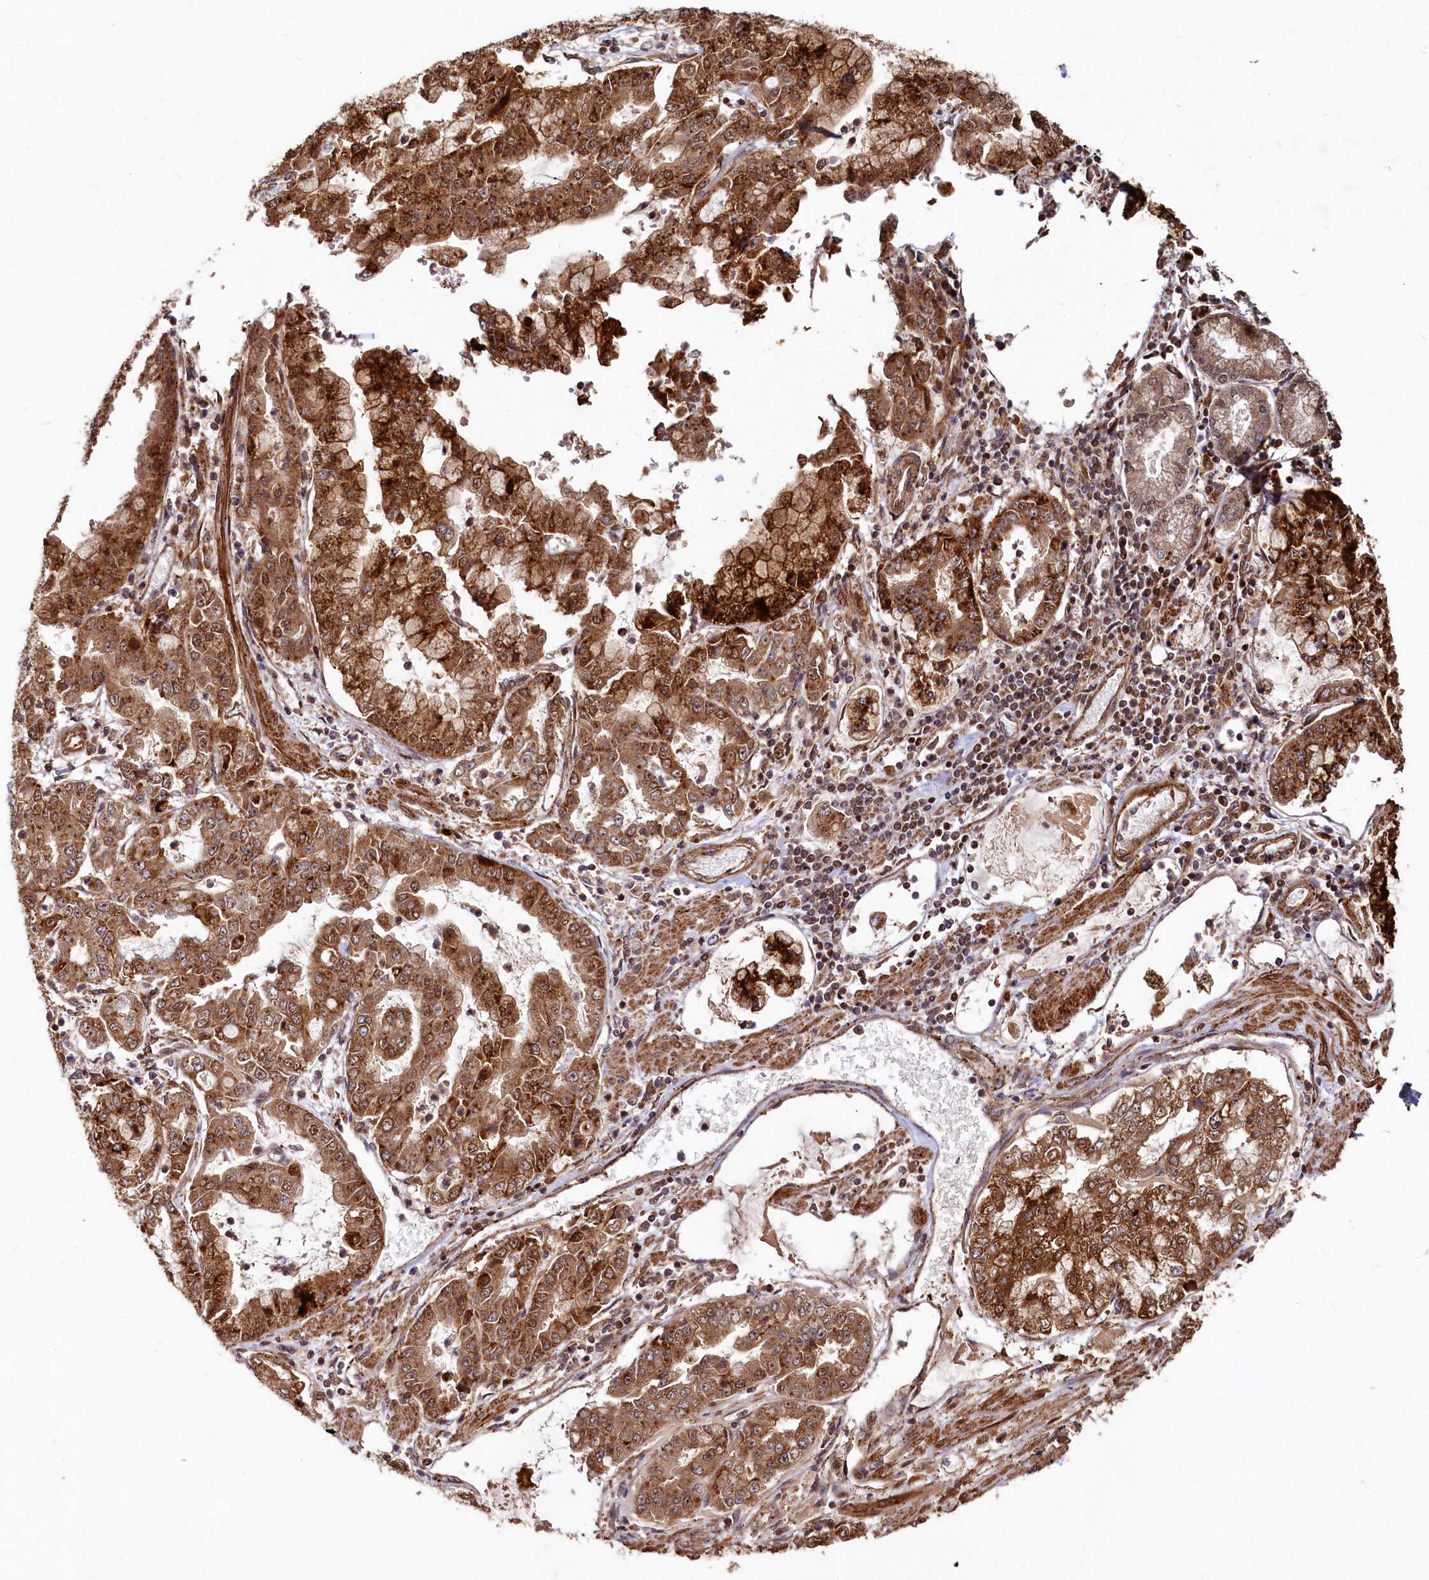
{"staining": {"intensity": "strong", "quantity": ">75%", "location": "cytoplasmic/membranous"}, "tissue": "stomach cancer", "cell_type": "Tumor cells", "image_type": "cancer", "snomed": [{"axis": "morphology", "description": "Adenocarcinoma, NOS"}, {"axis": "topography", "description": "Stomach"}], "caption": "Tumor cells display high levels of strong cytoplasmic/membranous positivity in approximately >75% of cells in human stomach cancer.", "gene": "TRIM23", "patient": {"sex": "male", "age": 76}}